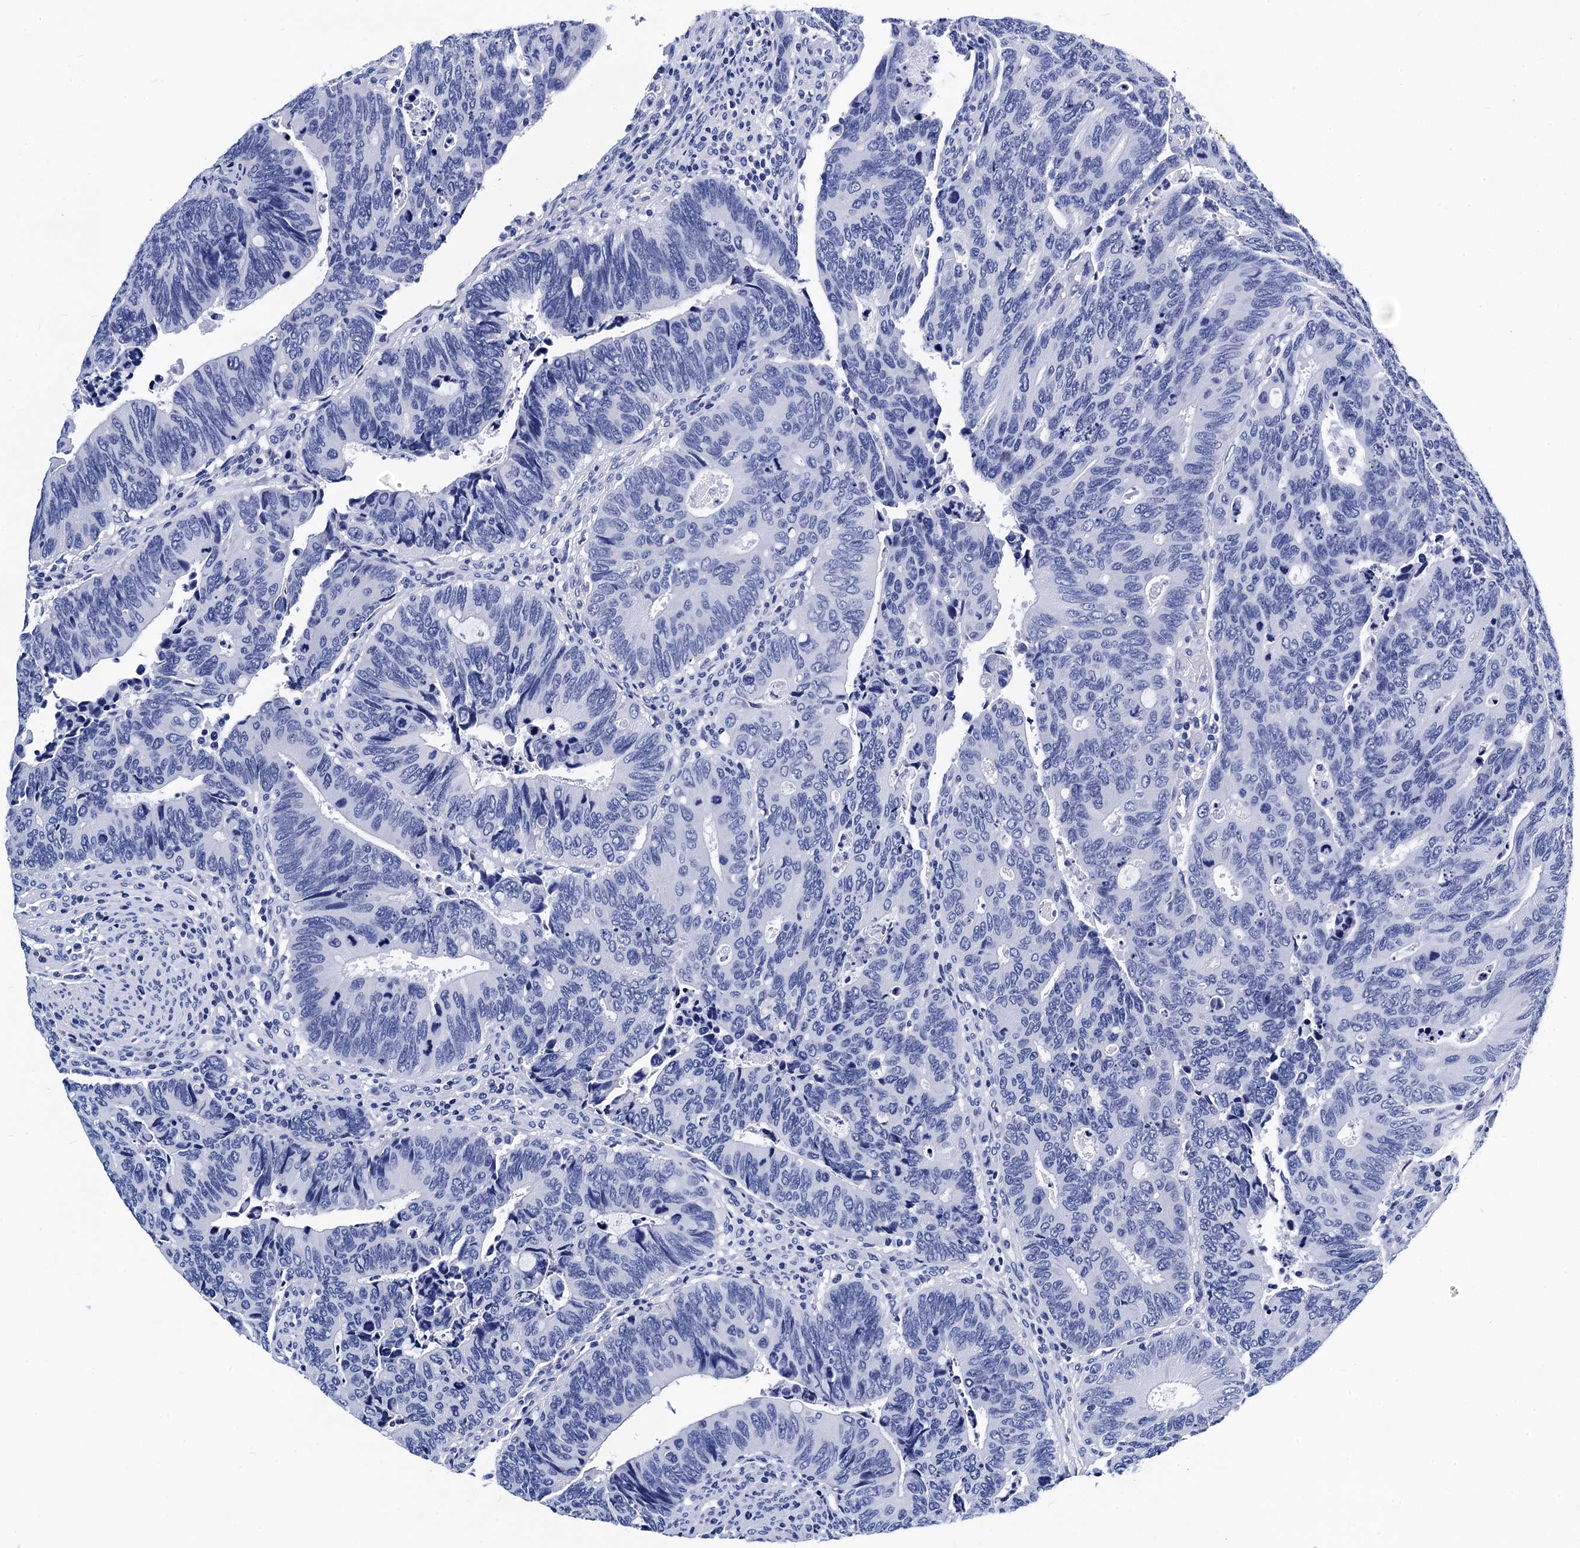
{"staining": {"intensity": "negative", "quantity": "none", "location": "none"}, "tissue": "colorectal cancer", "cell_type": "Tumor cells", "image_type": "cancer", "snomed": [{"axis": "morphology", "description": "Adenocarcinoma, NOS"}, {"axis": "topography", "description": "Colon"}], "caption": "This is a image of IHC staining of colorectal adenocarcinoma, which shows no expression in tumor cells.", "gene": "MYBPC3", "patient": {"sex": "male", "age": 87}}